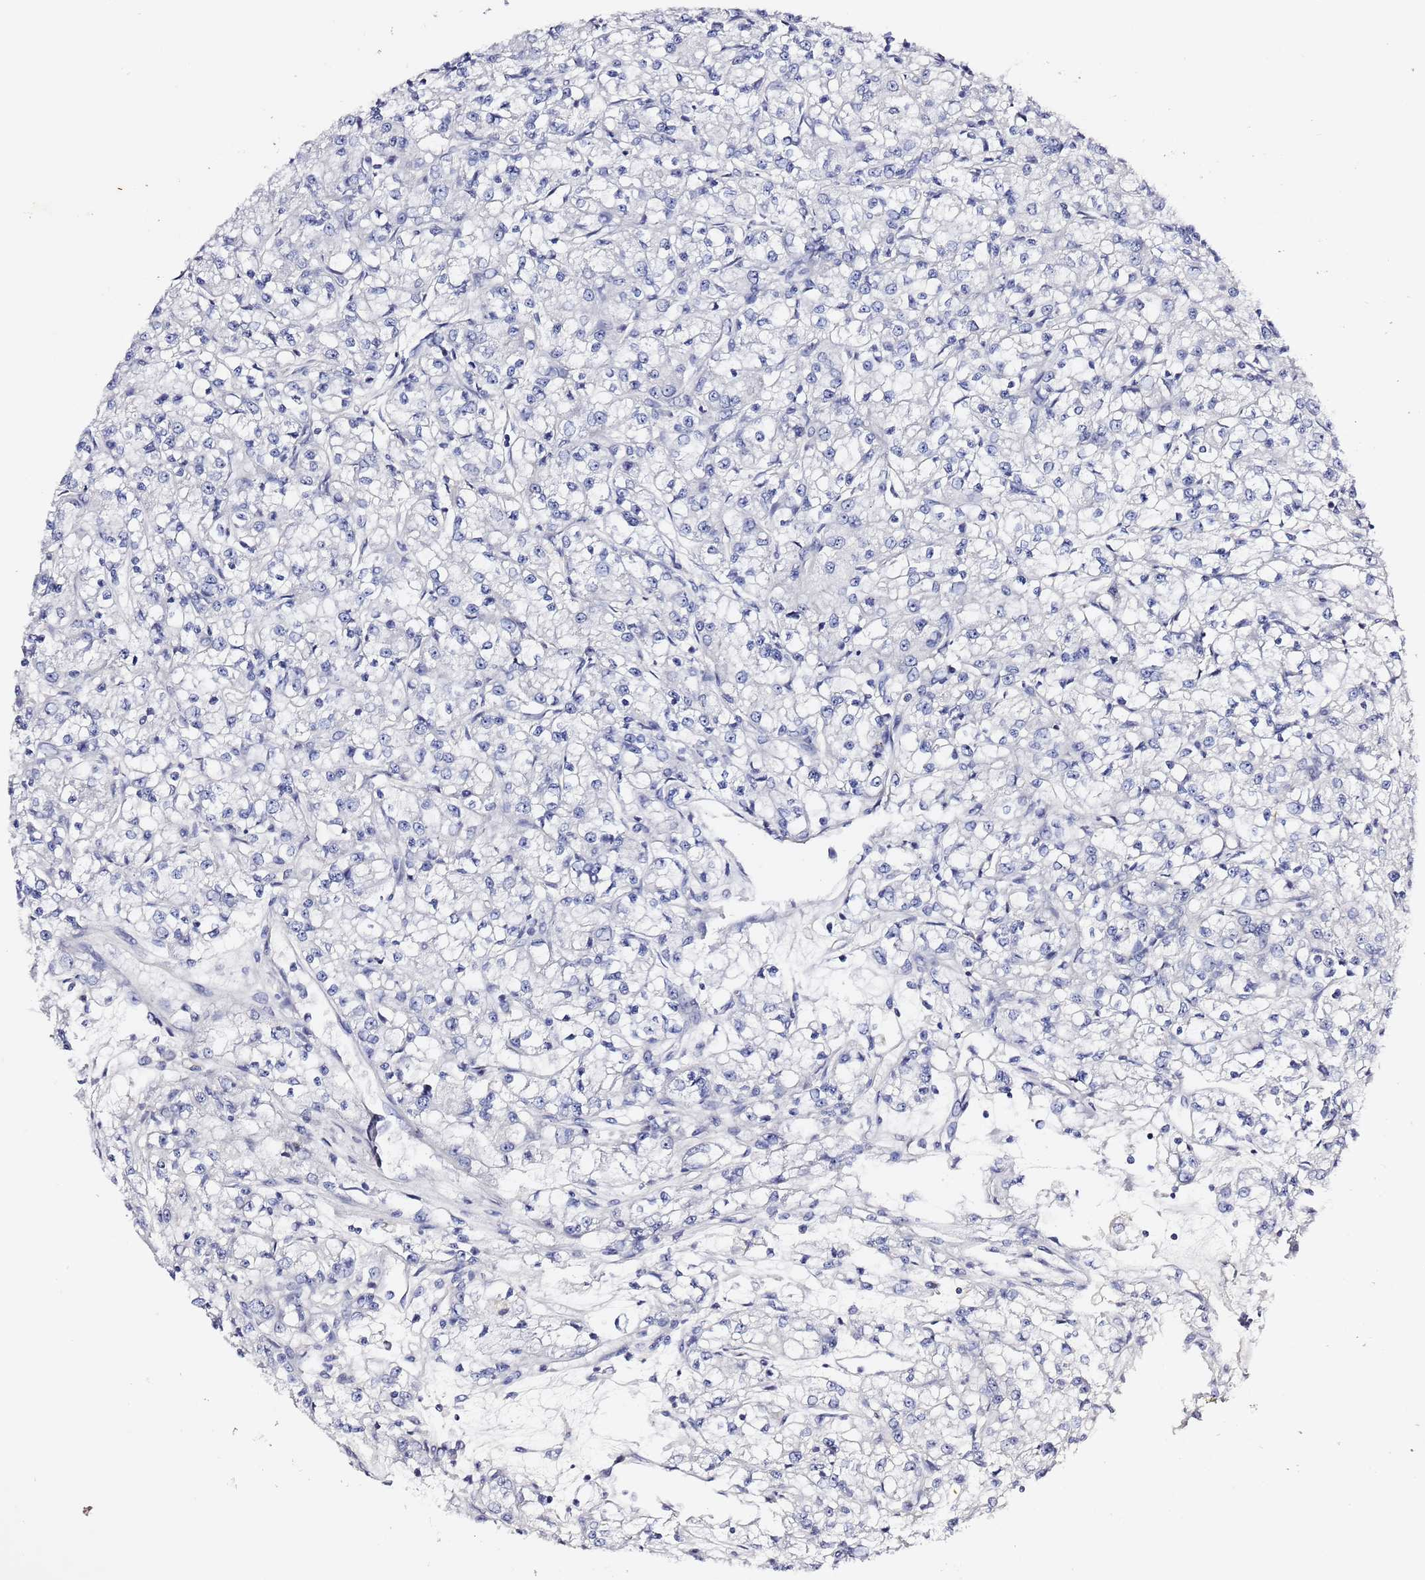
{"staining": {"intensity": "negative", "quantity": "none", "location": "none"}, "tissue": "renal cancer", "cell_type": "Tumor cells", "image_type": "cancer", "snomed": [{"axis": "morphology", "description": "Adenocarcinoma, NOS"}, {"axis": "topography", "description": "Kidney"}], "caption": "The IHC image has no significant positivity in tumor cells of renal cancer tissue.", "gene": "LENG1", "patient": {"sex": "female", "age": 59}}